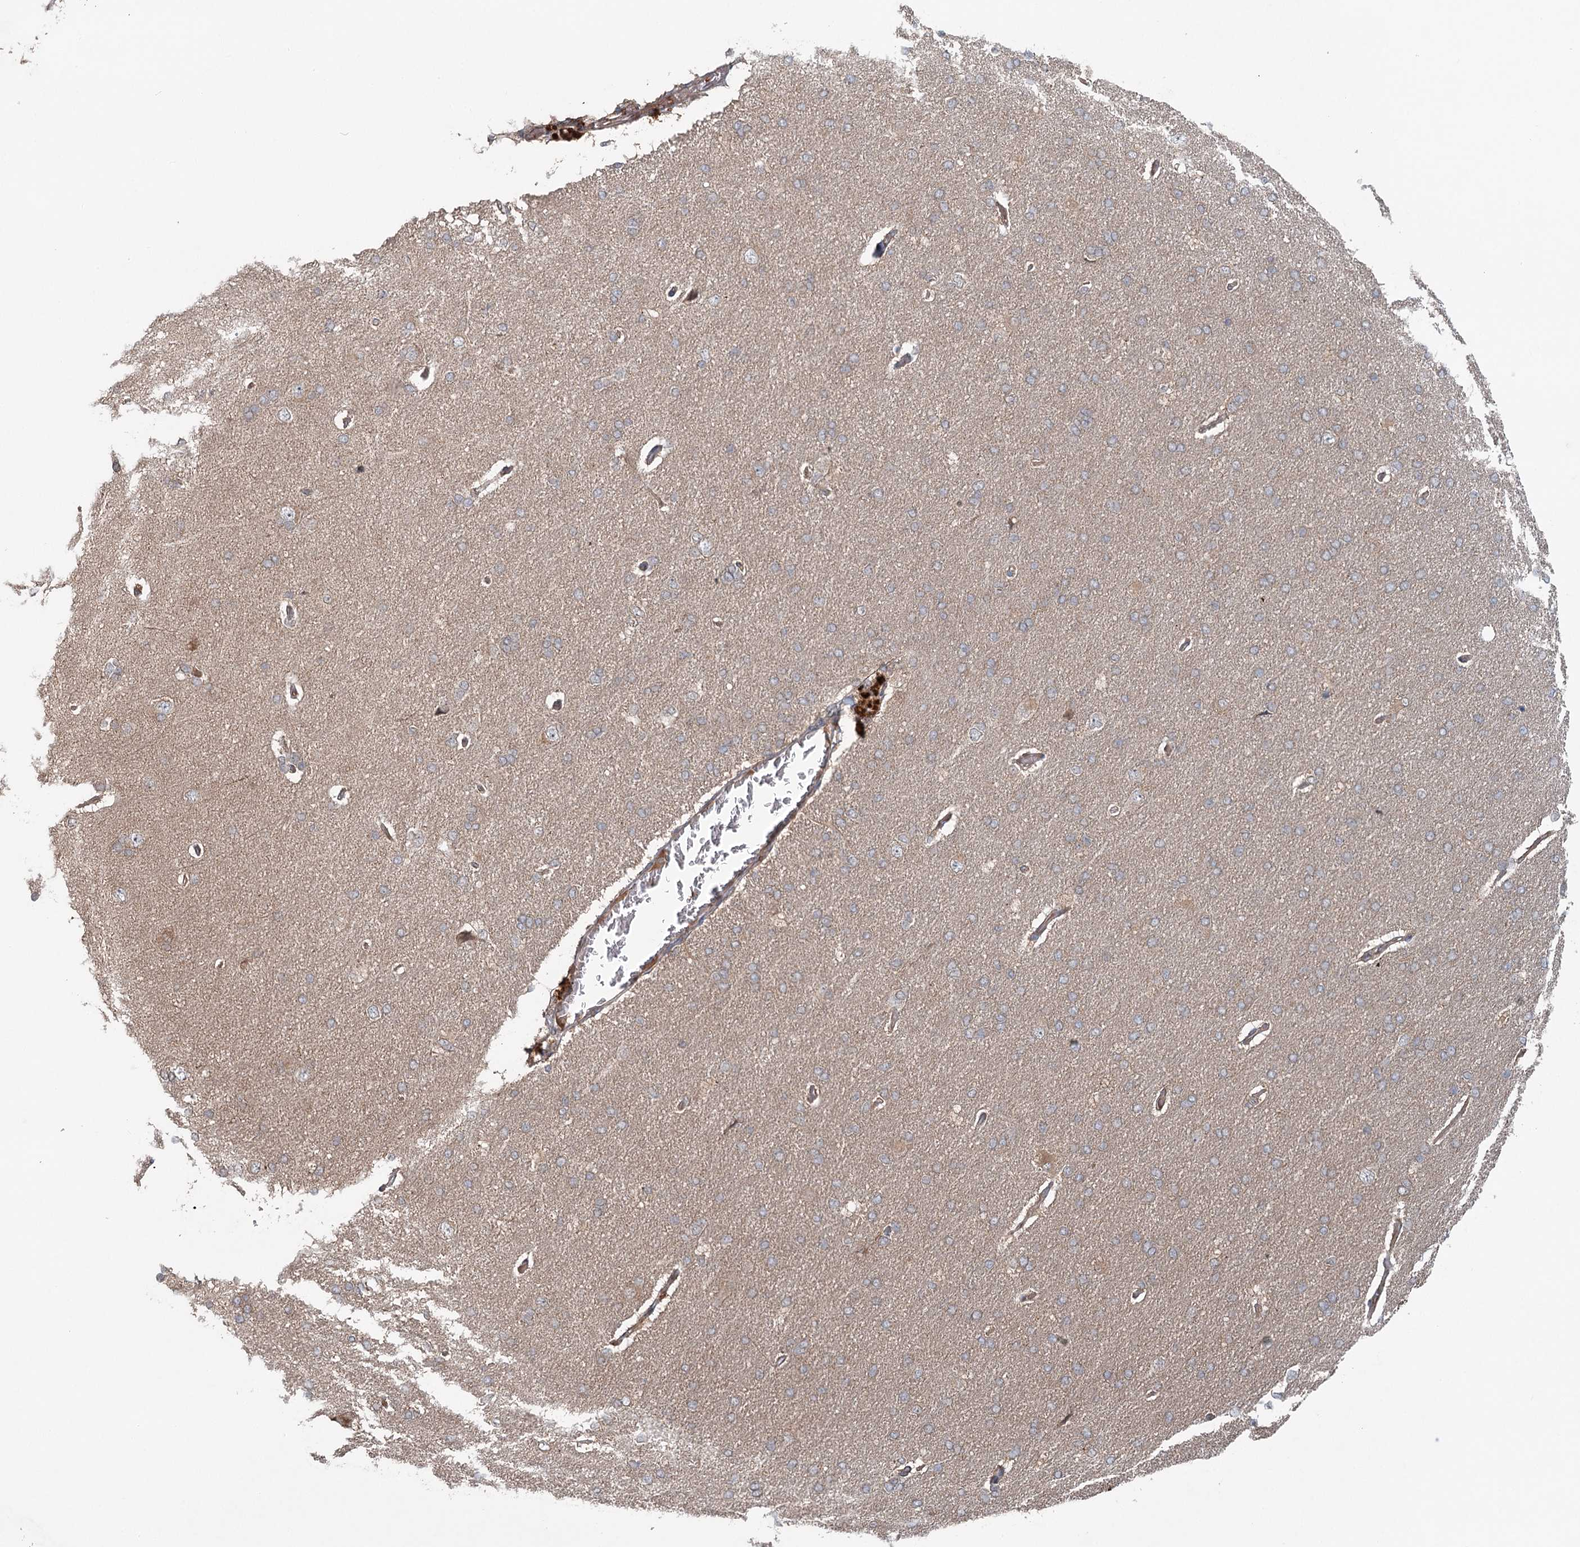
{"staining": {"intensity": "weak", "quantity": ">75%", "location": "cytoplasmic/membranous"}, "tissue": "cerebral cortex", "cell_type": "Endothelial cells", "image_type": "normal", "snomed": [{"axis": "morphology", "description": "Normal tissue, NOS"}, {"axis": "topography", "description": "Cerebral cortex"}], "caption": "Benign cerebral cortex reveals weak cytoplasmic/membranous staining in about >75% of endothelial cells, visualized by immunohistochemistry.", "gene": "ENSG00000273217", "patient": {"sex": "male", "age": 62}}